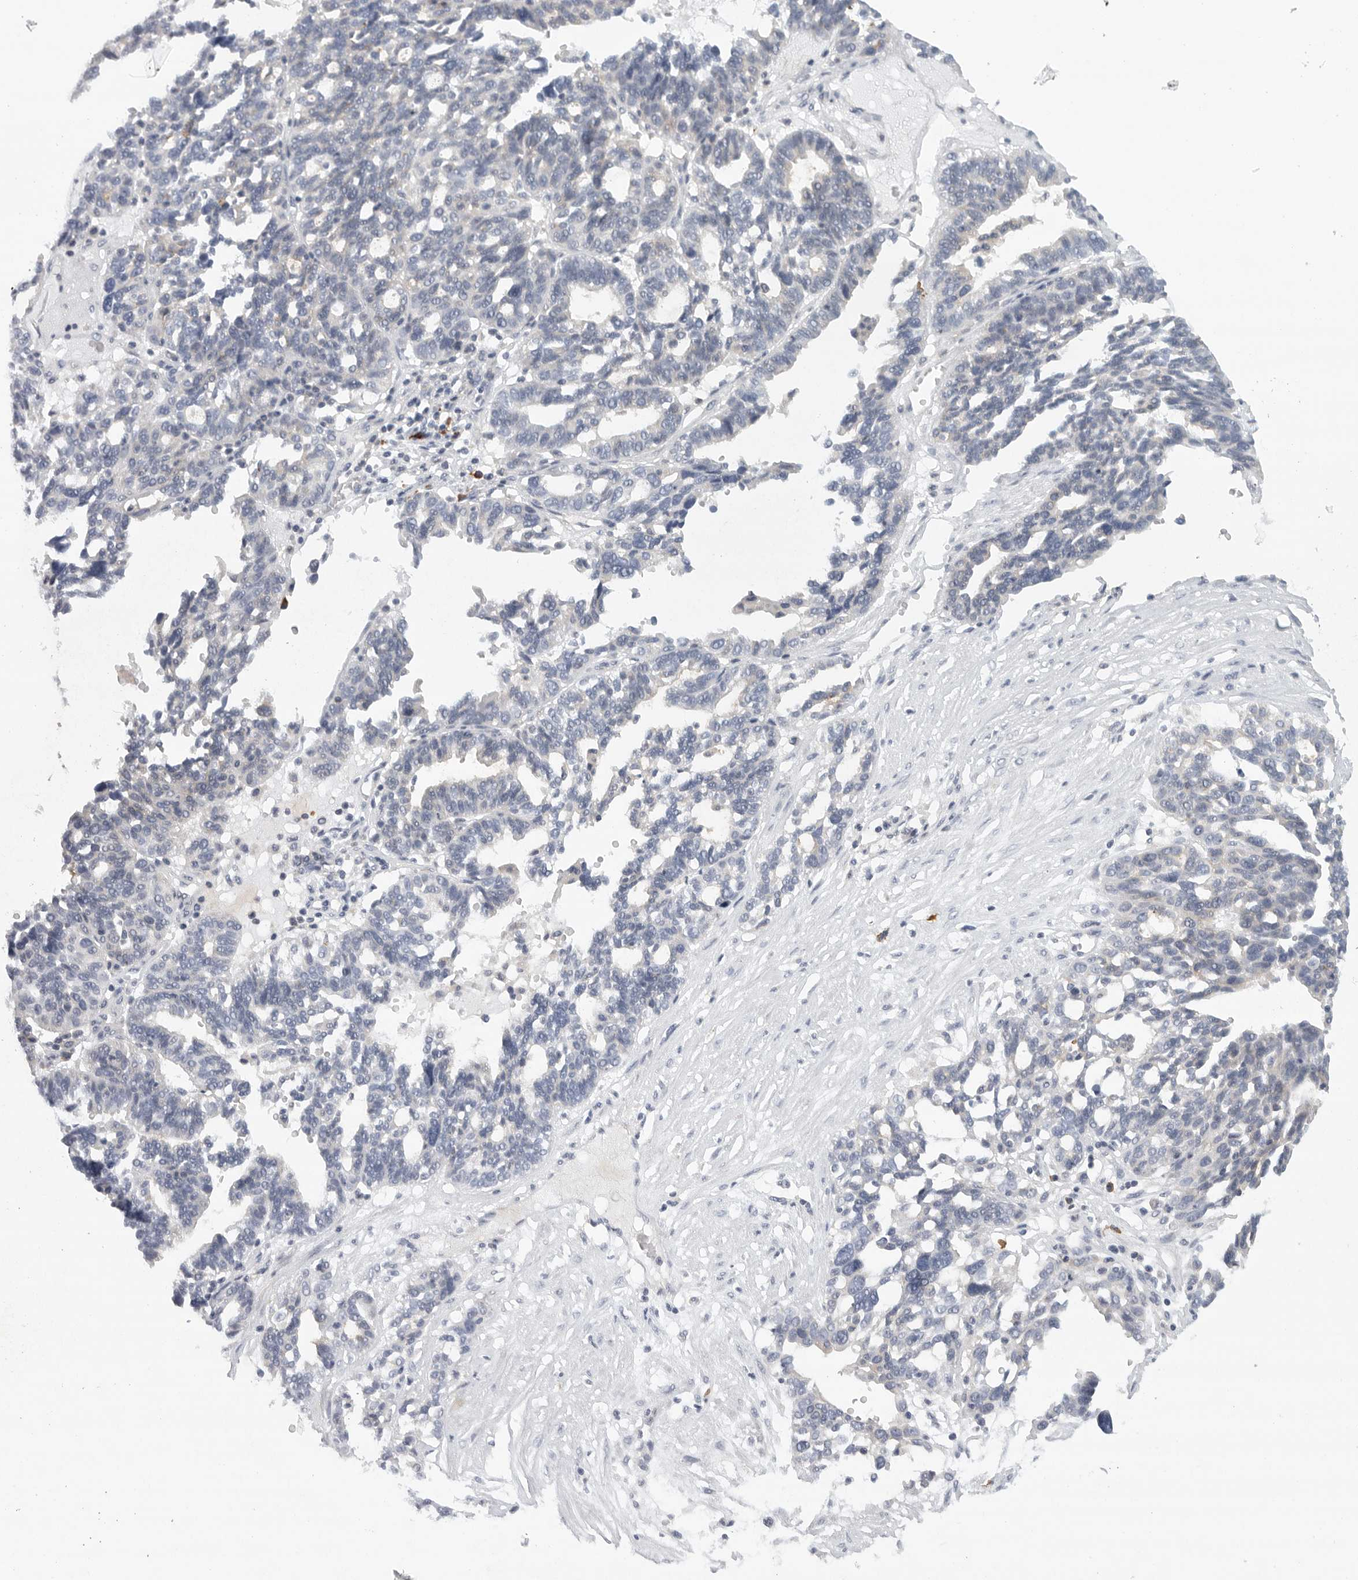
{"staining": {"intensity": "weak", "quantity": "<25%", "location": "cytoplasmic/membranous"}, "tissue": "ovarian cancer", "cell_type": "Tumor cells", "image_type": "cancer", "snomed": [{"axis": "morphology", "description": "Cystadenocarcinoma, serous, NOS"}, {"axis": "topography", "description": "Ovary"}], "caption": "Tumor cells are negative for brown protein staining in ovarian serous cystadenocarcinoma. (DAB (3,3'-diaminobenzidine) IHC, high magnification).", "gene": "TMEM69", "patient": {"sex": "female", "age": 59}}